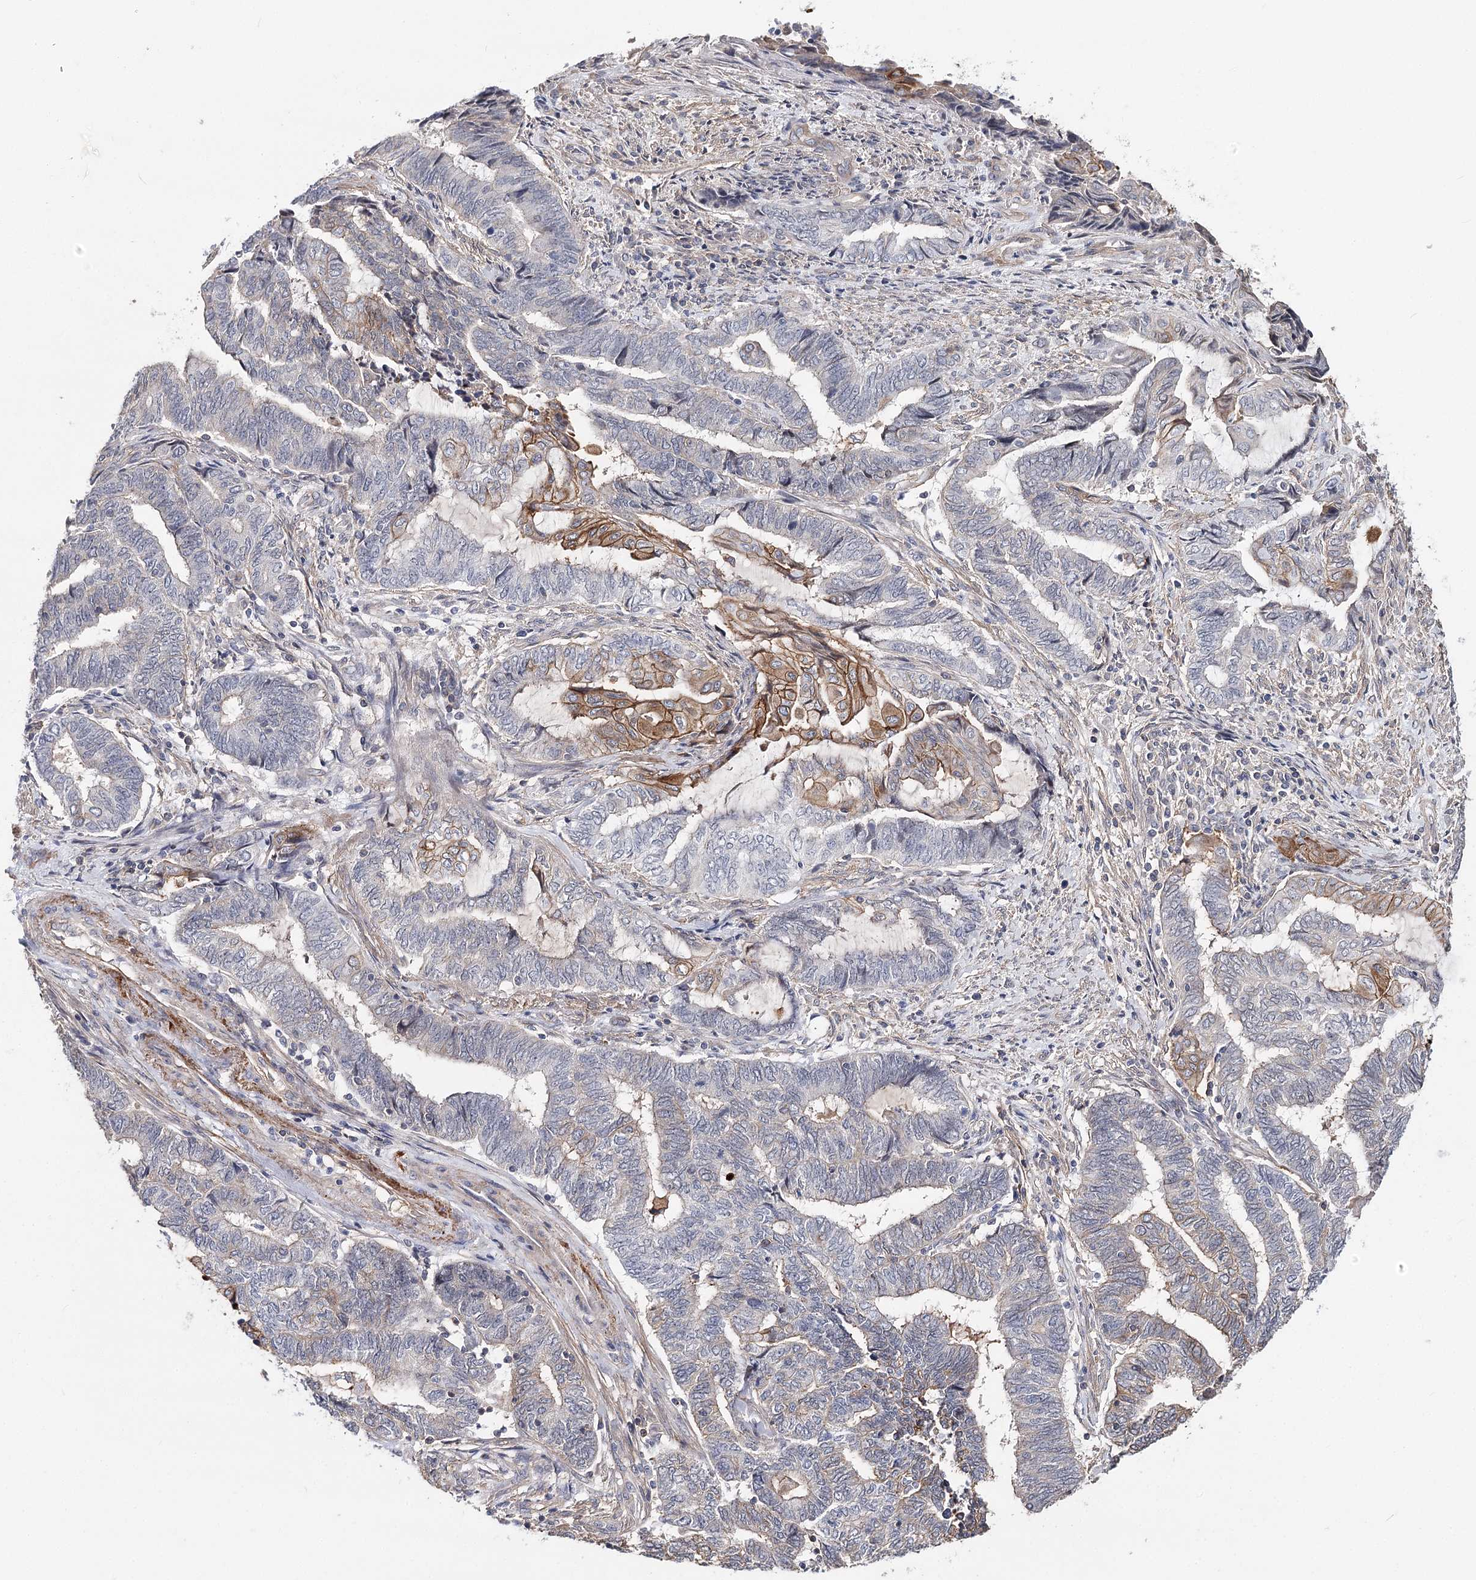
{"staining": {"intensity": "moderate", "quantity": "<25%", "location": "cytoplasmic/membranous"}, "tissue": "endometrial cancer", "cell_type": "Tumor cells", "image_type": "cancer", "snomed": [{"axis": "morphology", "description": "Adenocarcinoma, NOS"}, {"axis": "topography", "description": "Uterus"}, {"axis": "topography", "description": "Endometrium"}], "caption": "Endometrial cancer was stained to show a protein in brown. There is low levels of moderate cytoplasmic/membranous expression in about <25% of tumor cells.", "gene": "TMEM218", "patient": {"sex": "female", "age": 70}}